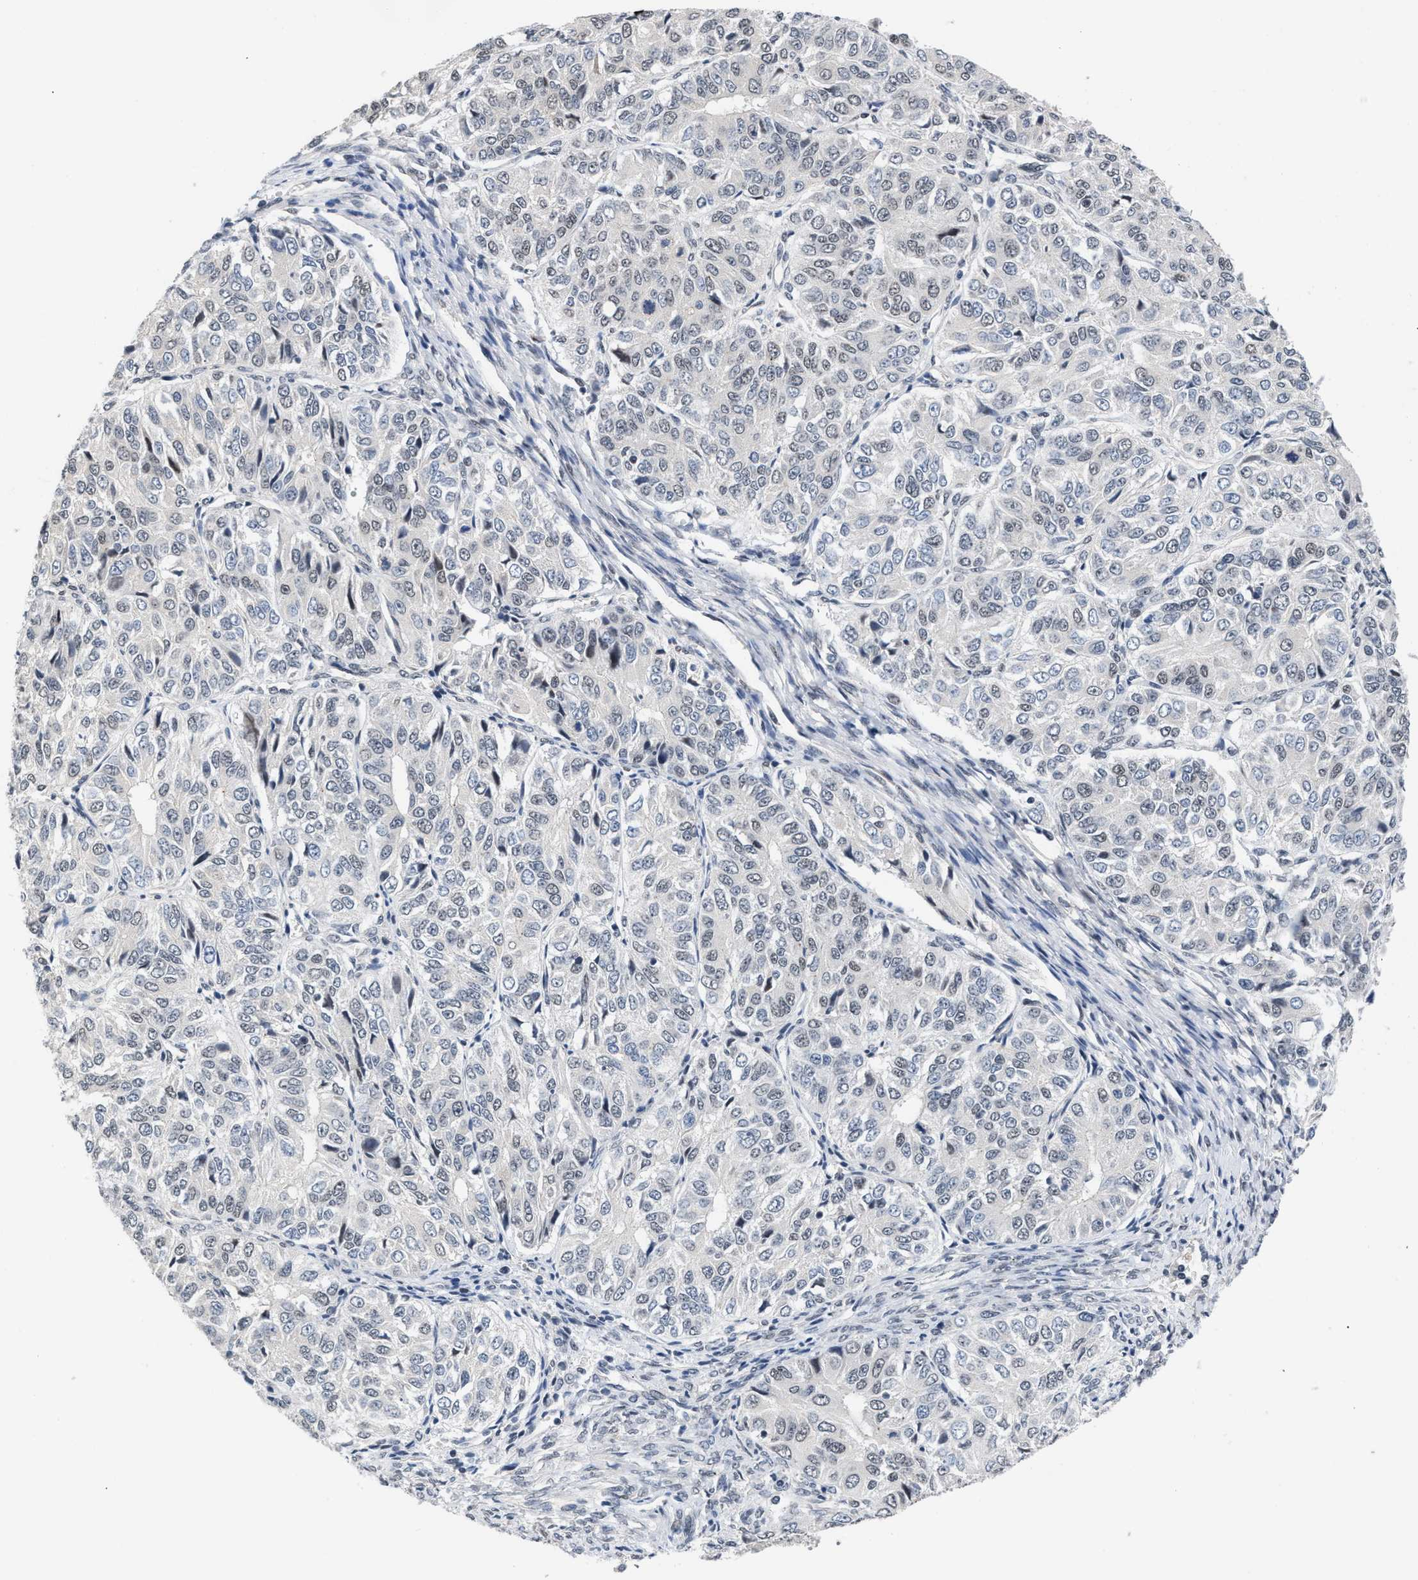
{"staining": {"intensity": "negative", "quantity": "none", "location": "none"}, "tissue": "ovarian cancer", "cell_type": "Tumor cells", "image_type": "cancer", "snomed": [{"axis": "morphology", "description": "Carcinoma, endometroid"}, {"axis": "topography", "description": "Ovary"}], "caption": "Endometroid carcinoma (ovarian) stained for a protein using immunohistochemistry (IHC) shows no staining tumor cells.", "gene": "TXNRD3", "patient": {"sex": "female", "age": 51}}